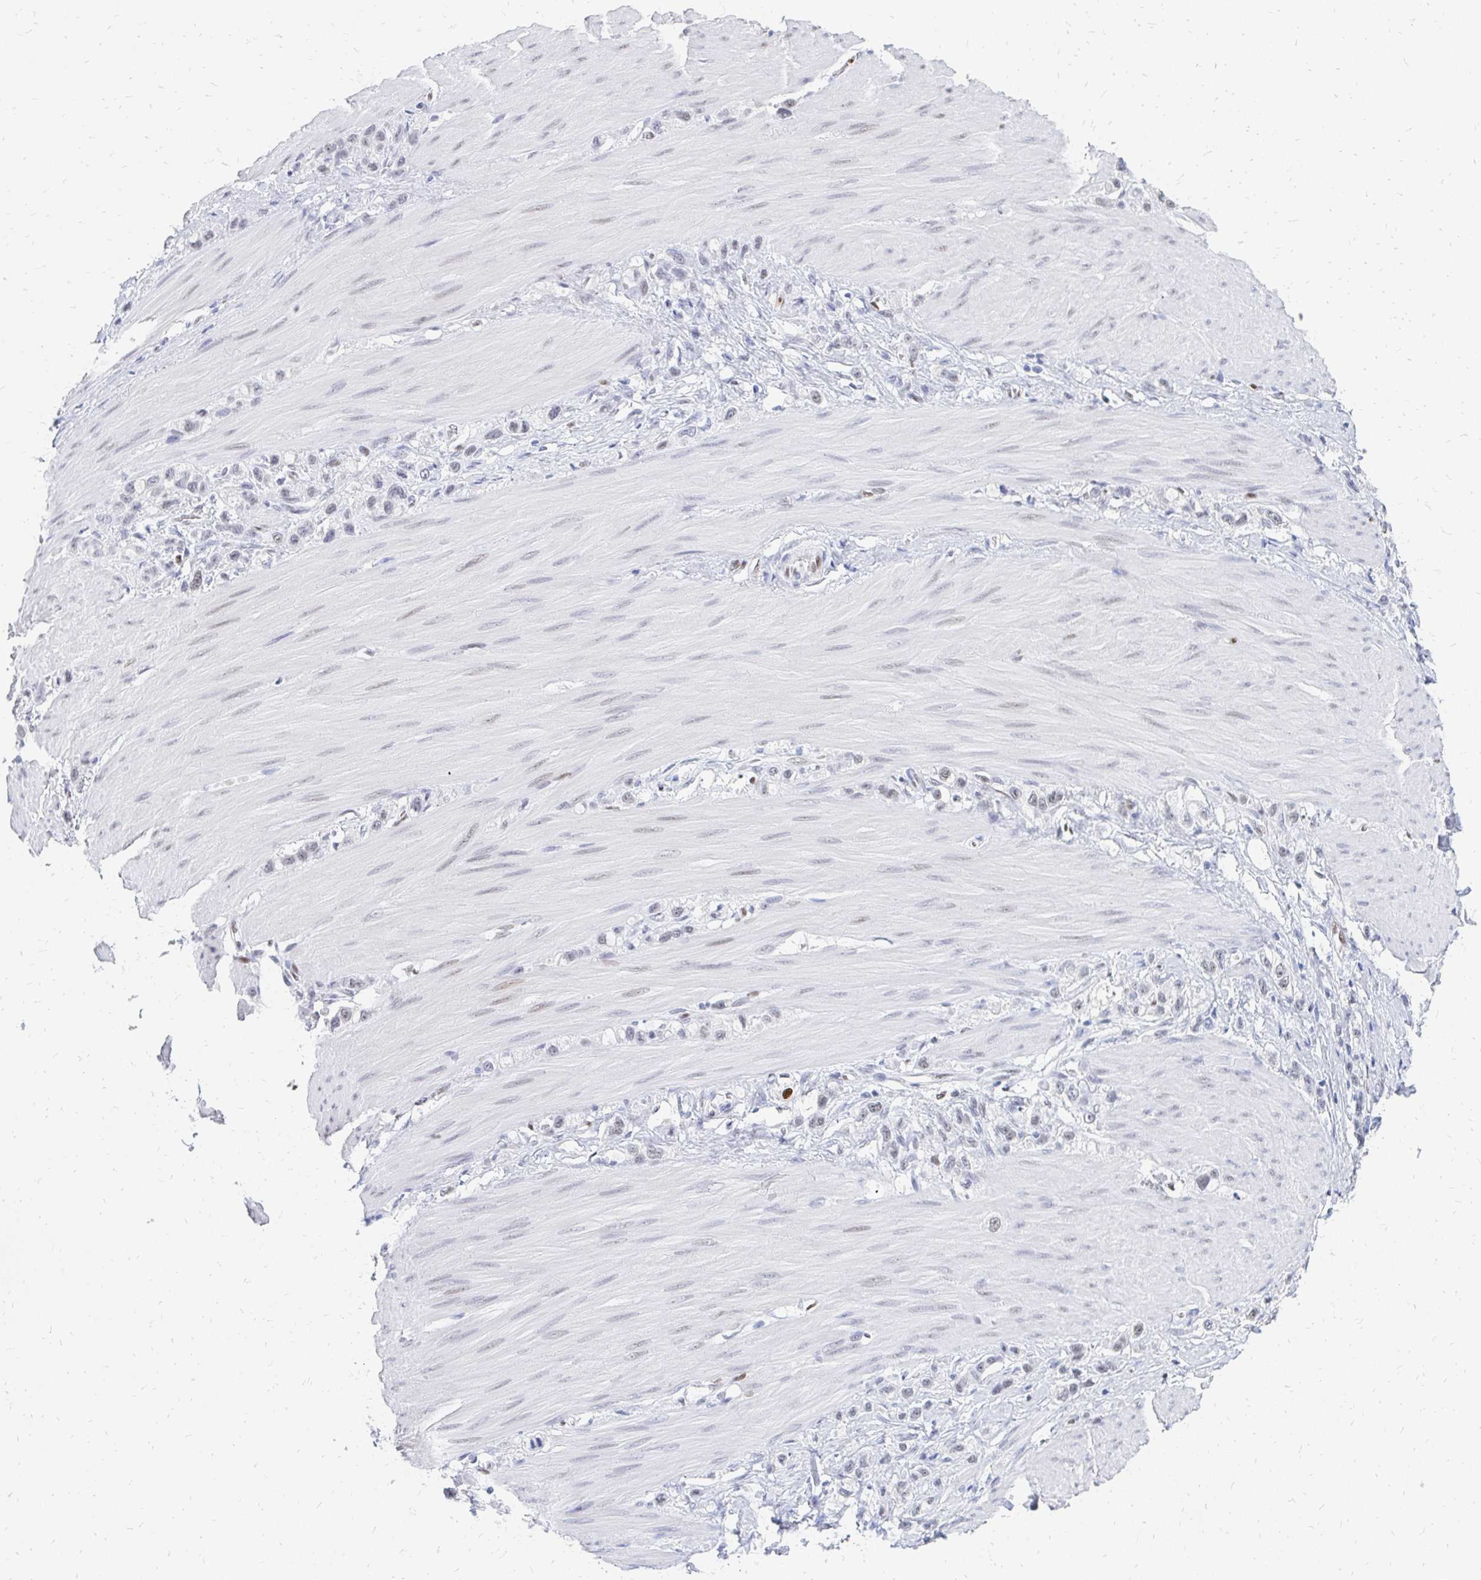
{"staining": {"intensity": "negative", "quantity": "none", "location": "none"}, "tissue": "stomach cancer", "cell_type": "Tumor cells", "image_type": "cancer", "snomed": [{"axis": "morphology", "description": "Adenocarcinoma, NOS"}, {"axis": "topography", "description": "Stomach"}], "caption": "Stomach cancer (adenocarcinoma) was stained to show a protein in brown. There is no significant staining in tumor cells.", "gene": "PLK3", "patient": {"sex": "female", "age": 65}}